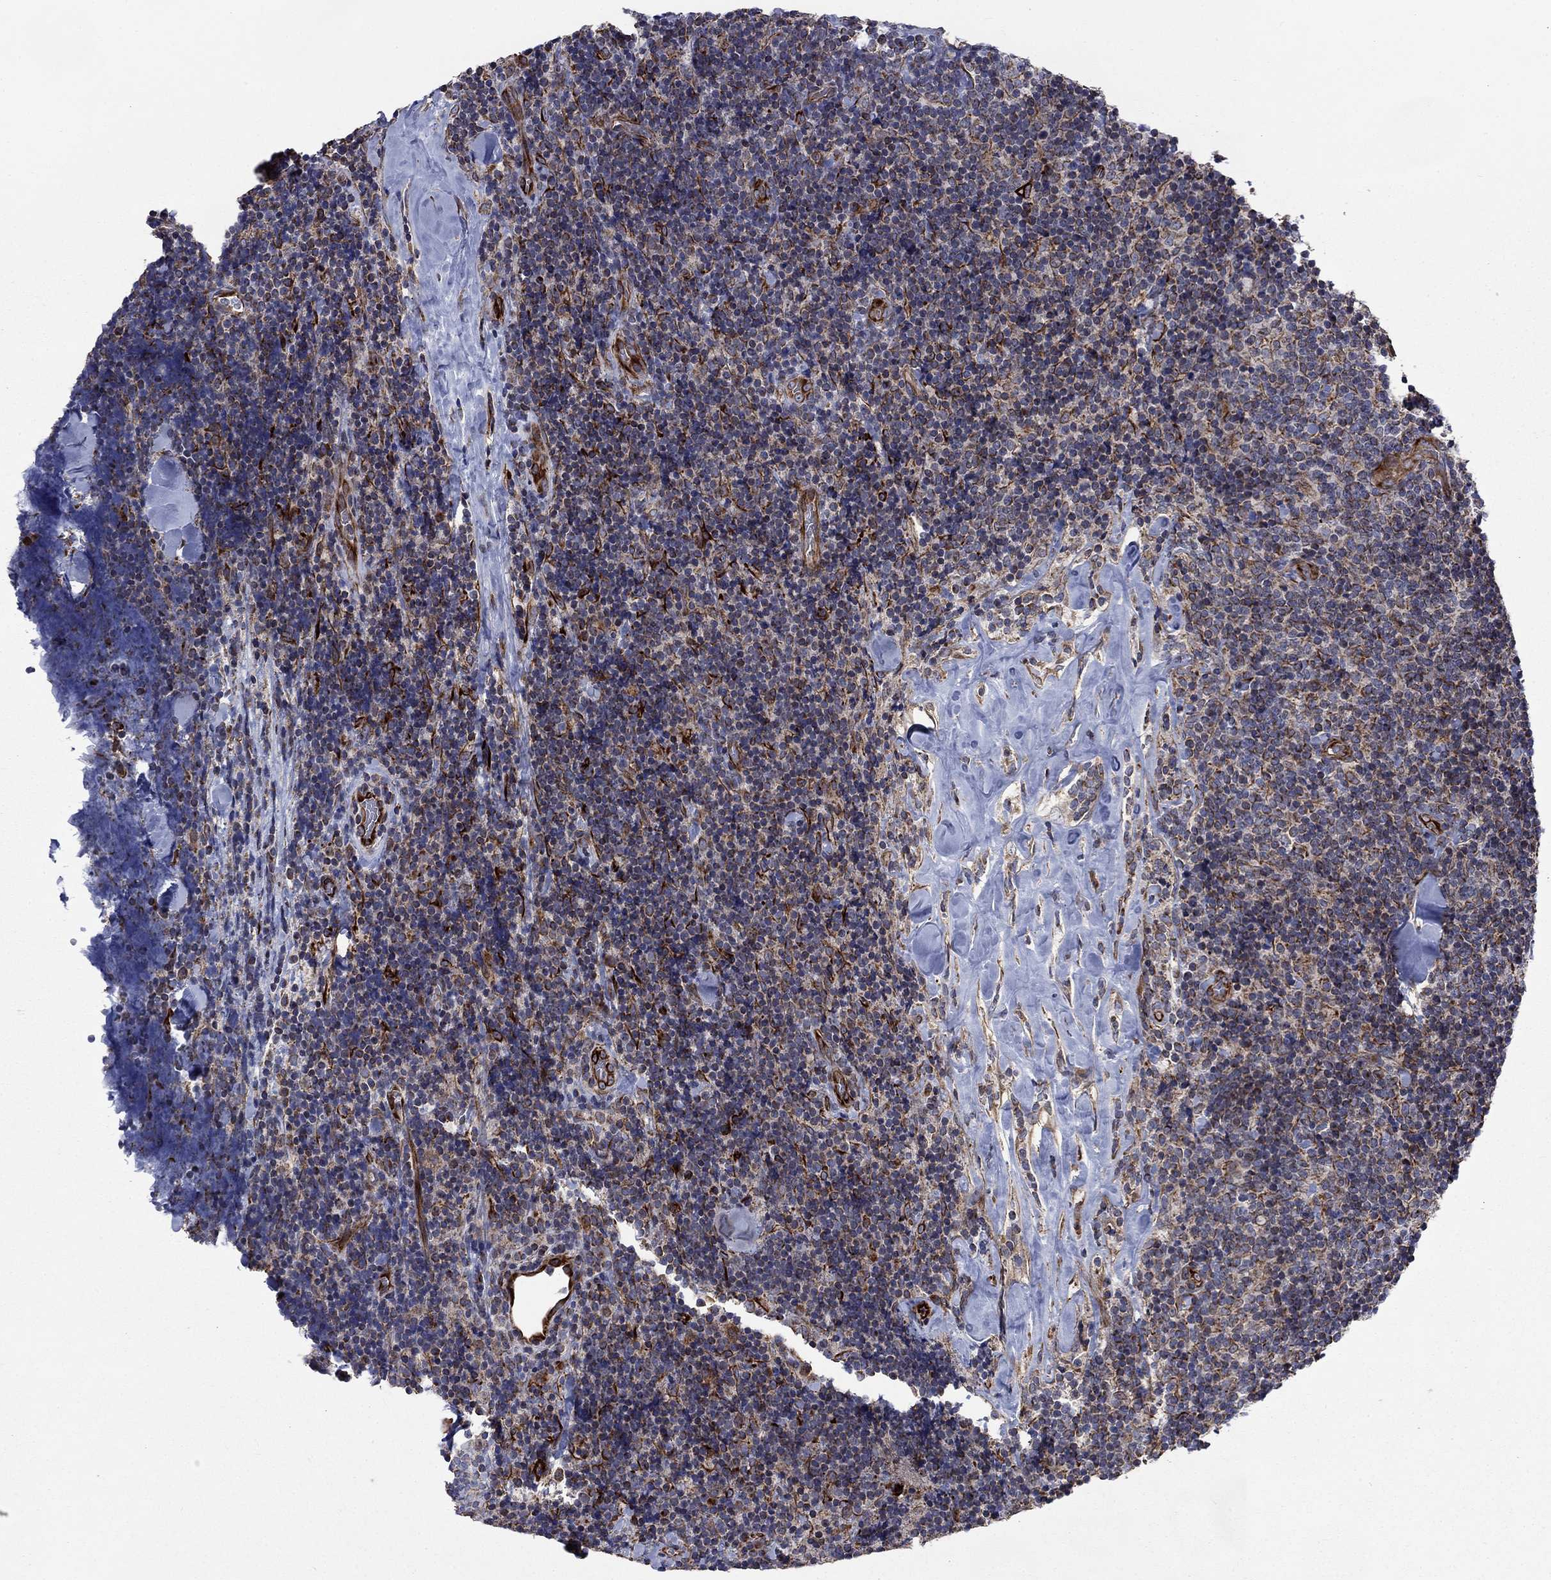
{"staining": {"intensity": "moderate", "quantity": "25%-75%", "location": "cytoplasmic/membranous"}, "tissue": "lymphoma", "cell_type": "Tumor cells", "image_type": "cancer", "snomed": [{"axis": "morphology", "description": "Malignant lymphoma, non-Hodgkin's type, Low grade"}, {"axis": "topography", "description": "Lymph node"}], "caption": "A medium amount of moderate cytoplasmic/membranous positivity is identified in about 25%-75% of tumor cells in lymphoma tissue. The staining is performed using DAB (3,3'-diaminobenzidine) brown chromogen to label protein expression. The nuclei are counter-stained blue using hematoxylin.", "gene": "NDUFC1", "patient": {"sex": "female", "age": 56}}